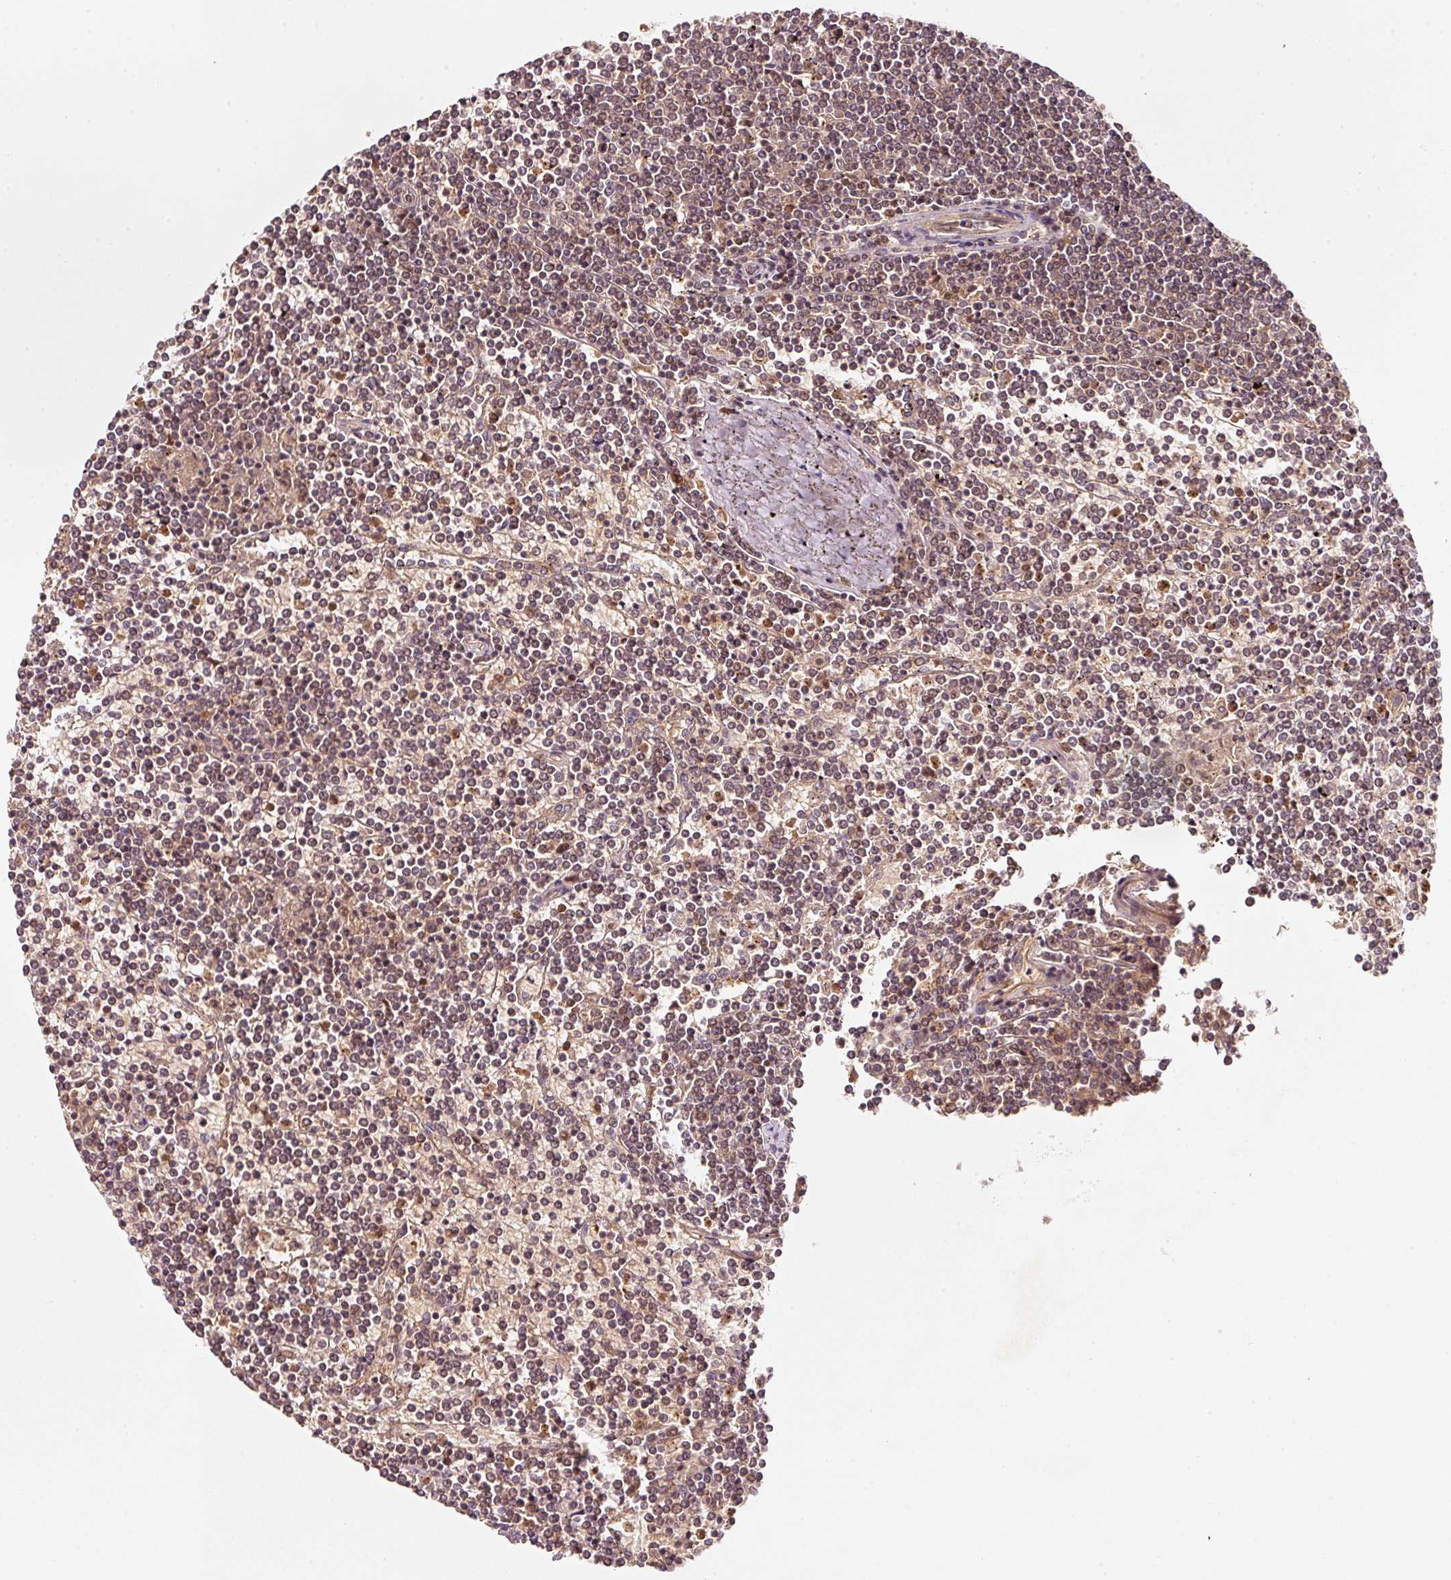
{"staining": {"intensity": "weak", "quantity": ">75%", "location": "cytoplasmic/membranous"}, "tissue": "lymphoma", "cell_type": "Tumor cells", "image_type": "cancer", "snomed": [{"axis": "morphology", "description": "Malignant lymphoma, non-Hodgkin's type, Low grade"}, {"axis": "topography", "description": "Spleen"}], "caption": "Low-grade malignant lymphoma, non-Hodgkin's type stained with immunohistochemistry displays weak cytoplasmic/membranous positivity in approximately >75% of tumor cells.", "gene": "RRAS2", "patient": {"sex": "female", "age": 19}}